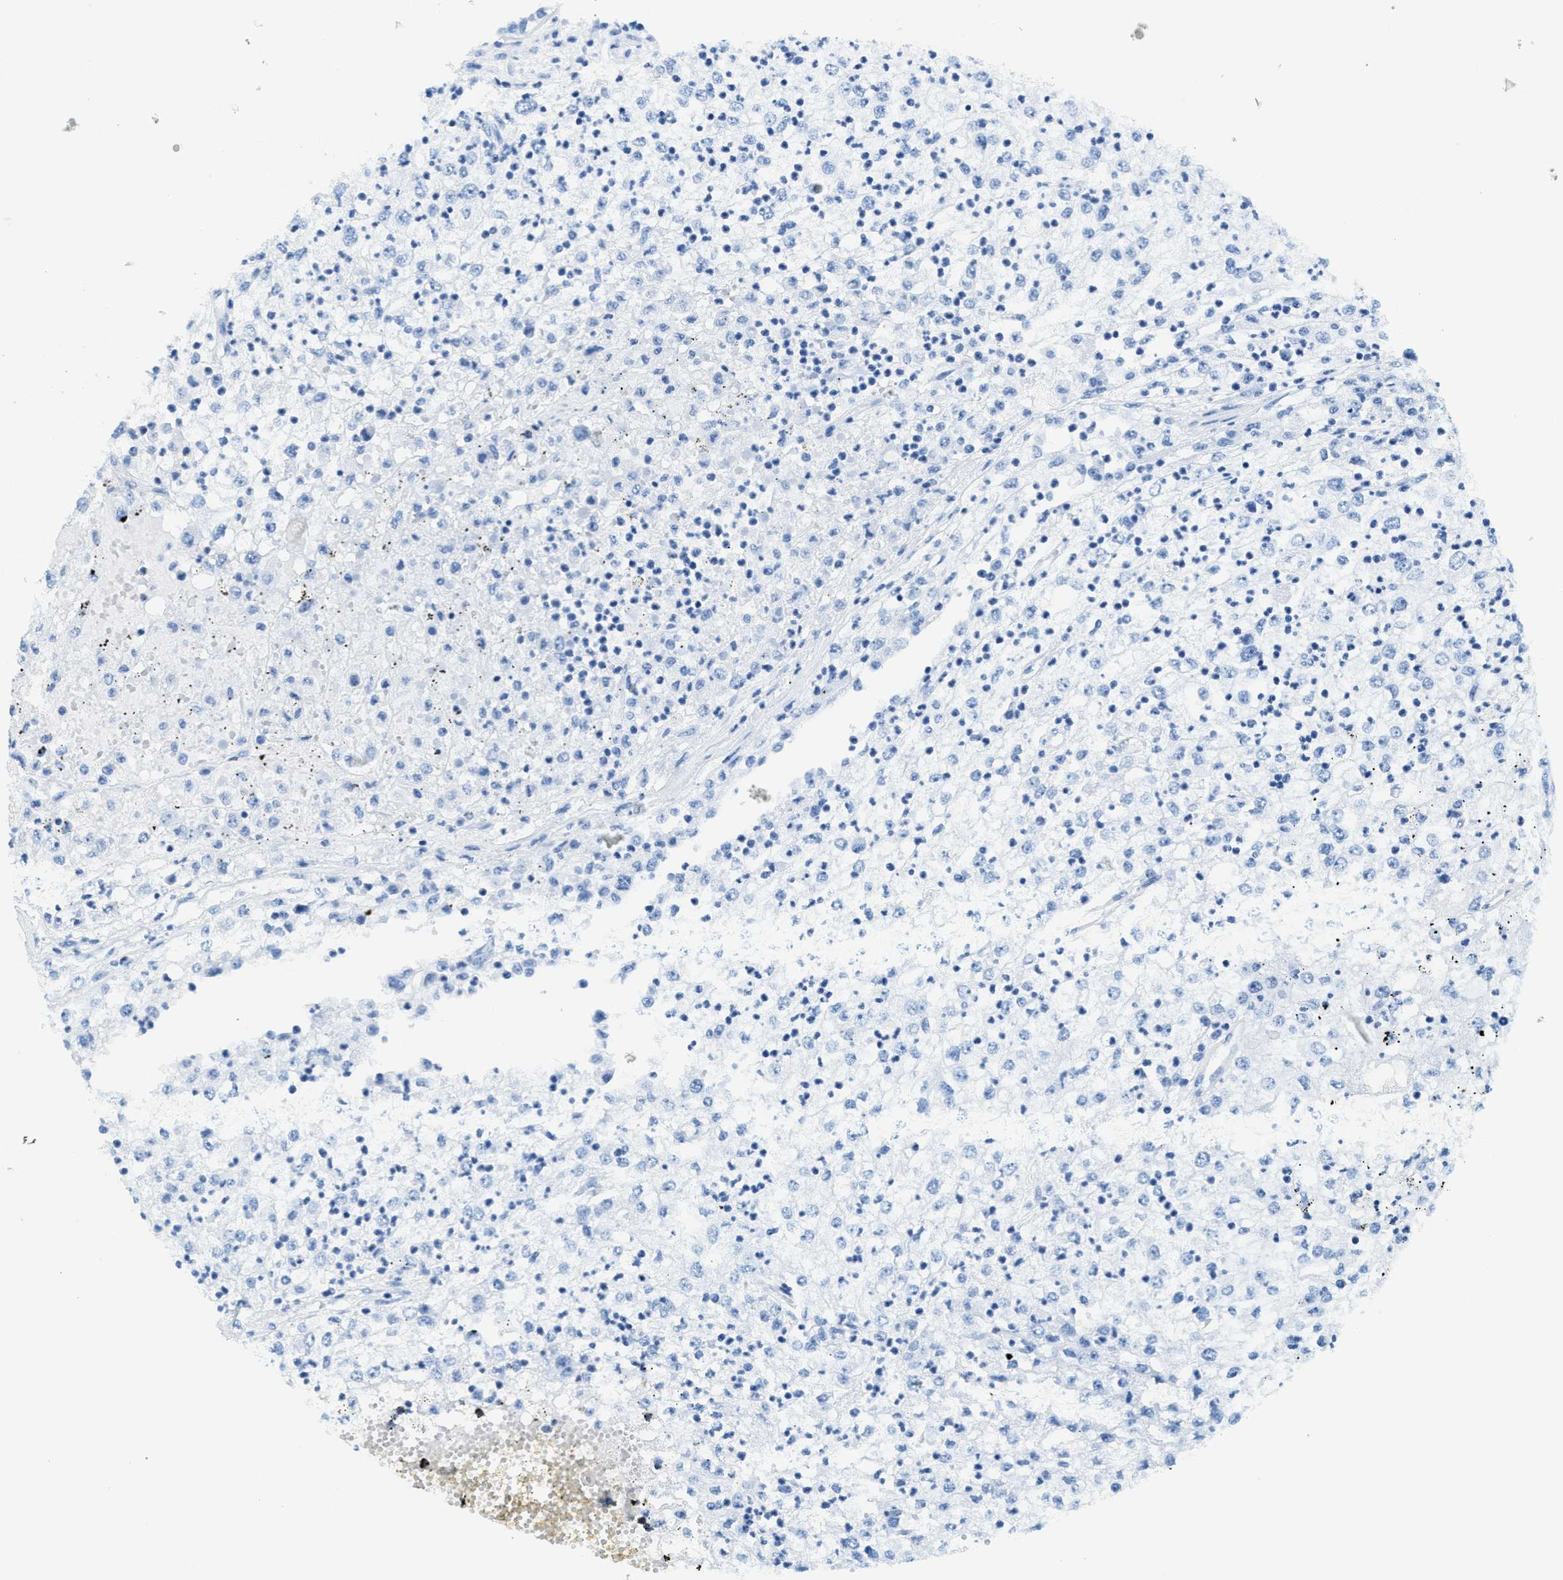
{"staining": {"intensity": "negative", "quantity": "none", "location": "none"}, "tissue": "renal cancer", "cell_type": "Tumor cells", "image_type": "cancer", "snomed": [{"axis": "morphology", "description": "Adenocarcinoma, NOS"}, {"axis": "topography", "description": "Kidney"}], "caption": "Immunohistochemistry (IHC) of human renal cancer (adenocarcinoma) displays no positivity in tumor cells. The staining was performed using DAB to visualize the protein expression in brown, while the nuclei were stained in blue with hematoxylin (Magnification: 20x).", "gene": "CA4", "patient": {"sex": "female", "age": 54}}